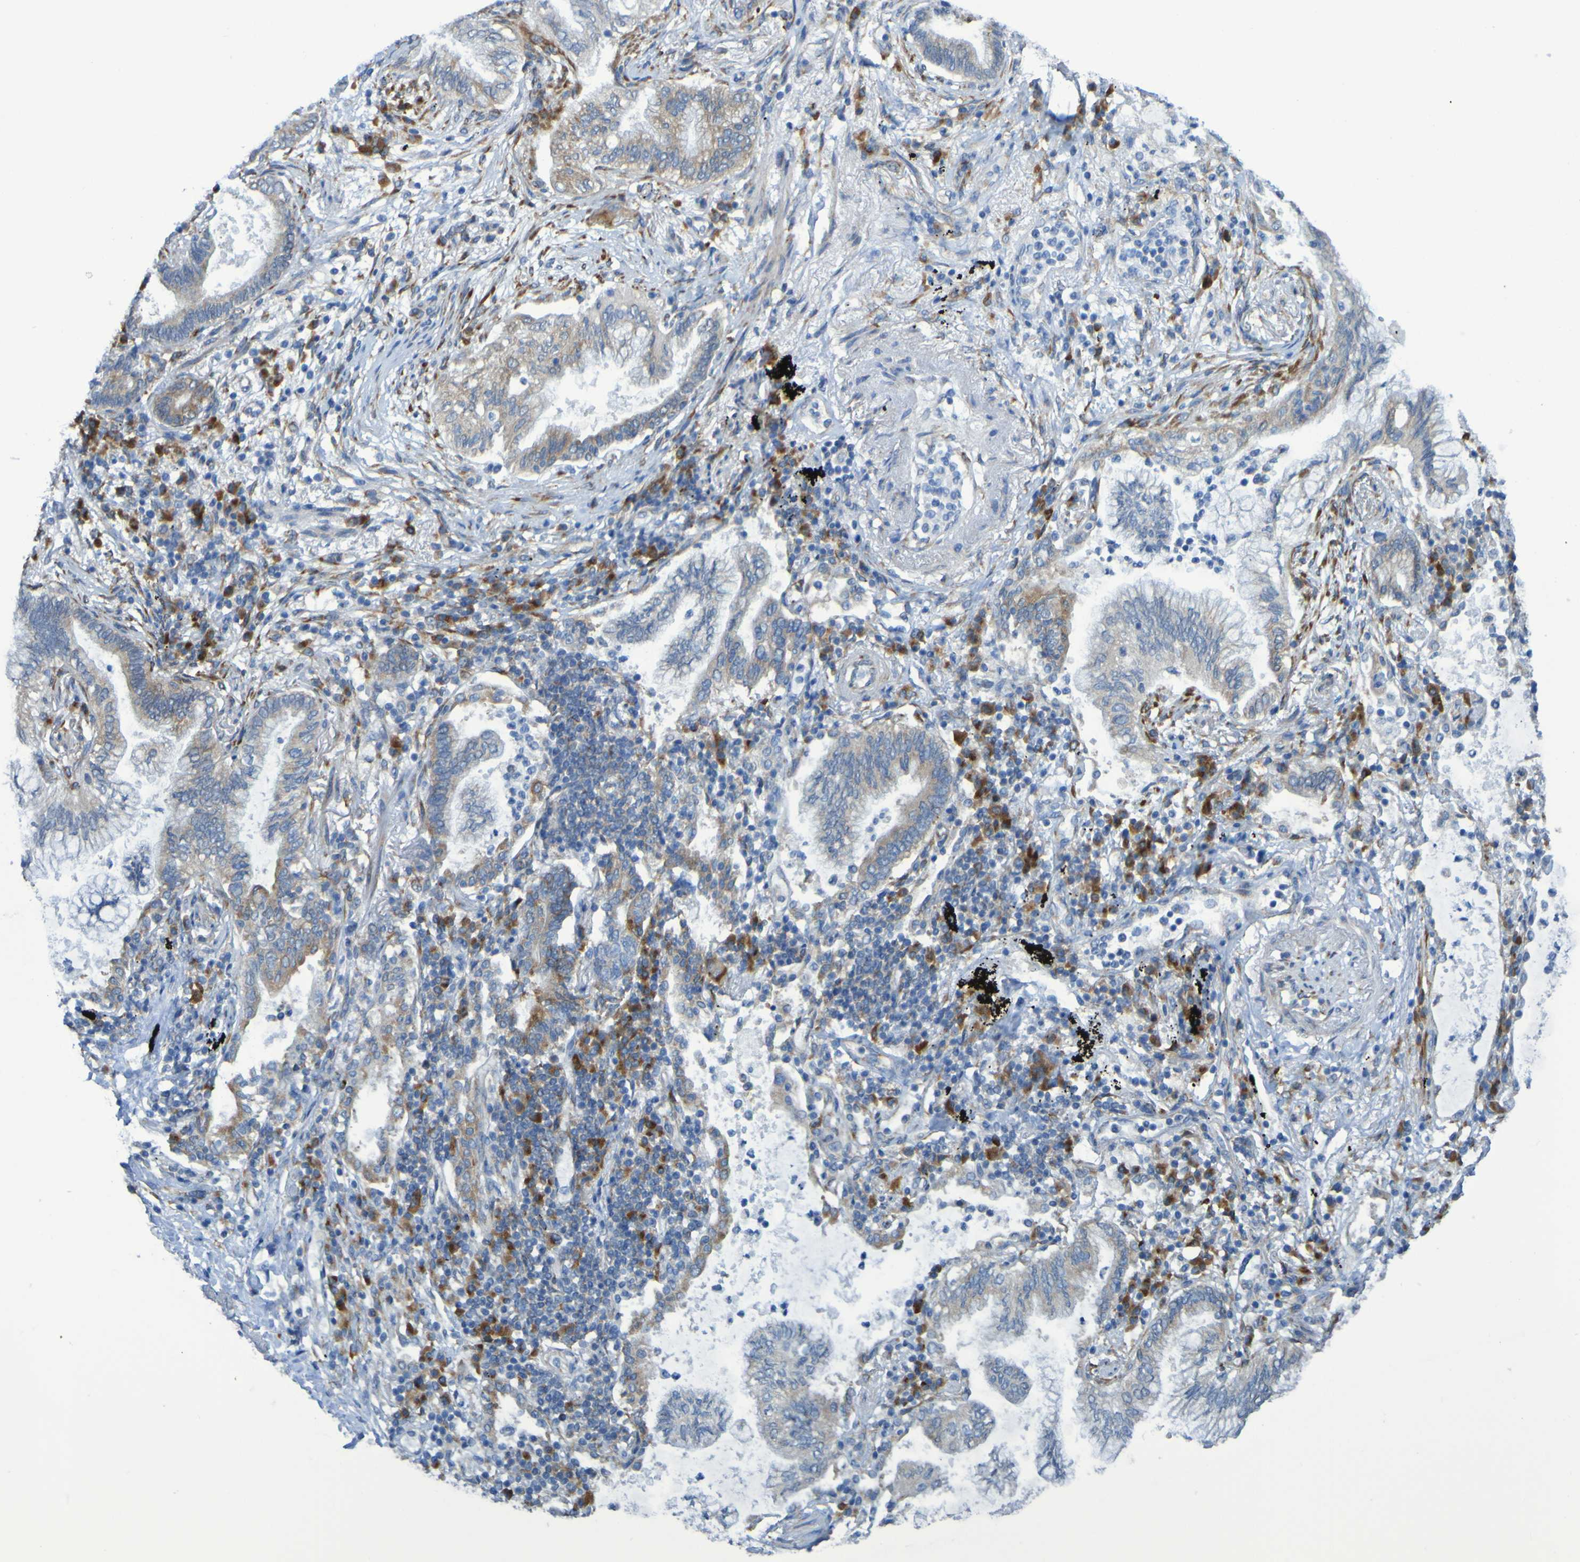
{"staining": {"intensity": "negative", "quantity": "none", "location": "none"}, "tissue": "lung cancer", "cell_type": "Tumor cells", "image_type": "cancer", "snomed": [{"axis": "morphology", "description": "Normal tissue, NOS"}, {"axis": "morphology", "description": "Adenocarcinoma, NOS"}, {"axis": "topography", "description": "Bronchus"}, {"axis": "topography", "description": "Lung"}], "caption": "Immunohistochemical staining of adenocarcinoma (lung) demonstrates no significant staining in tumor cells.", "gene": "FKBP3", "patient": {"sex": "female", "age": 70}}